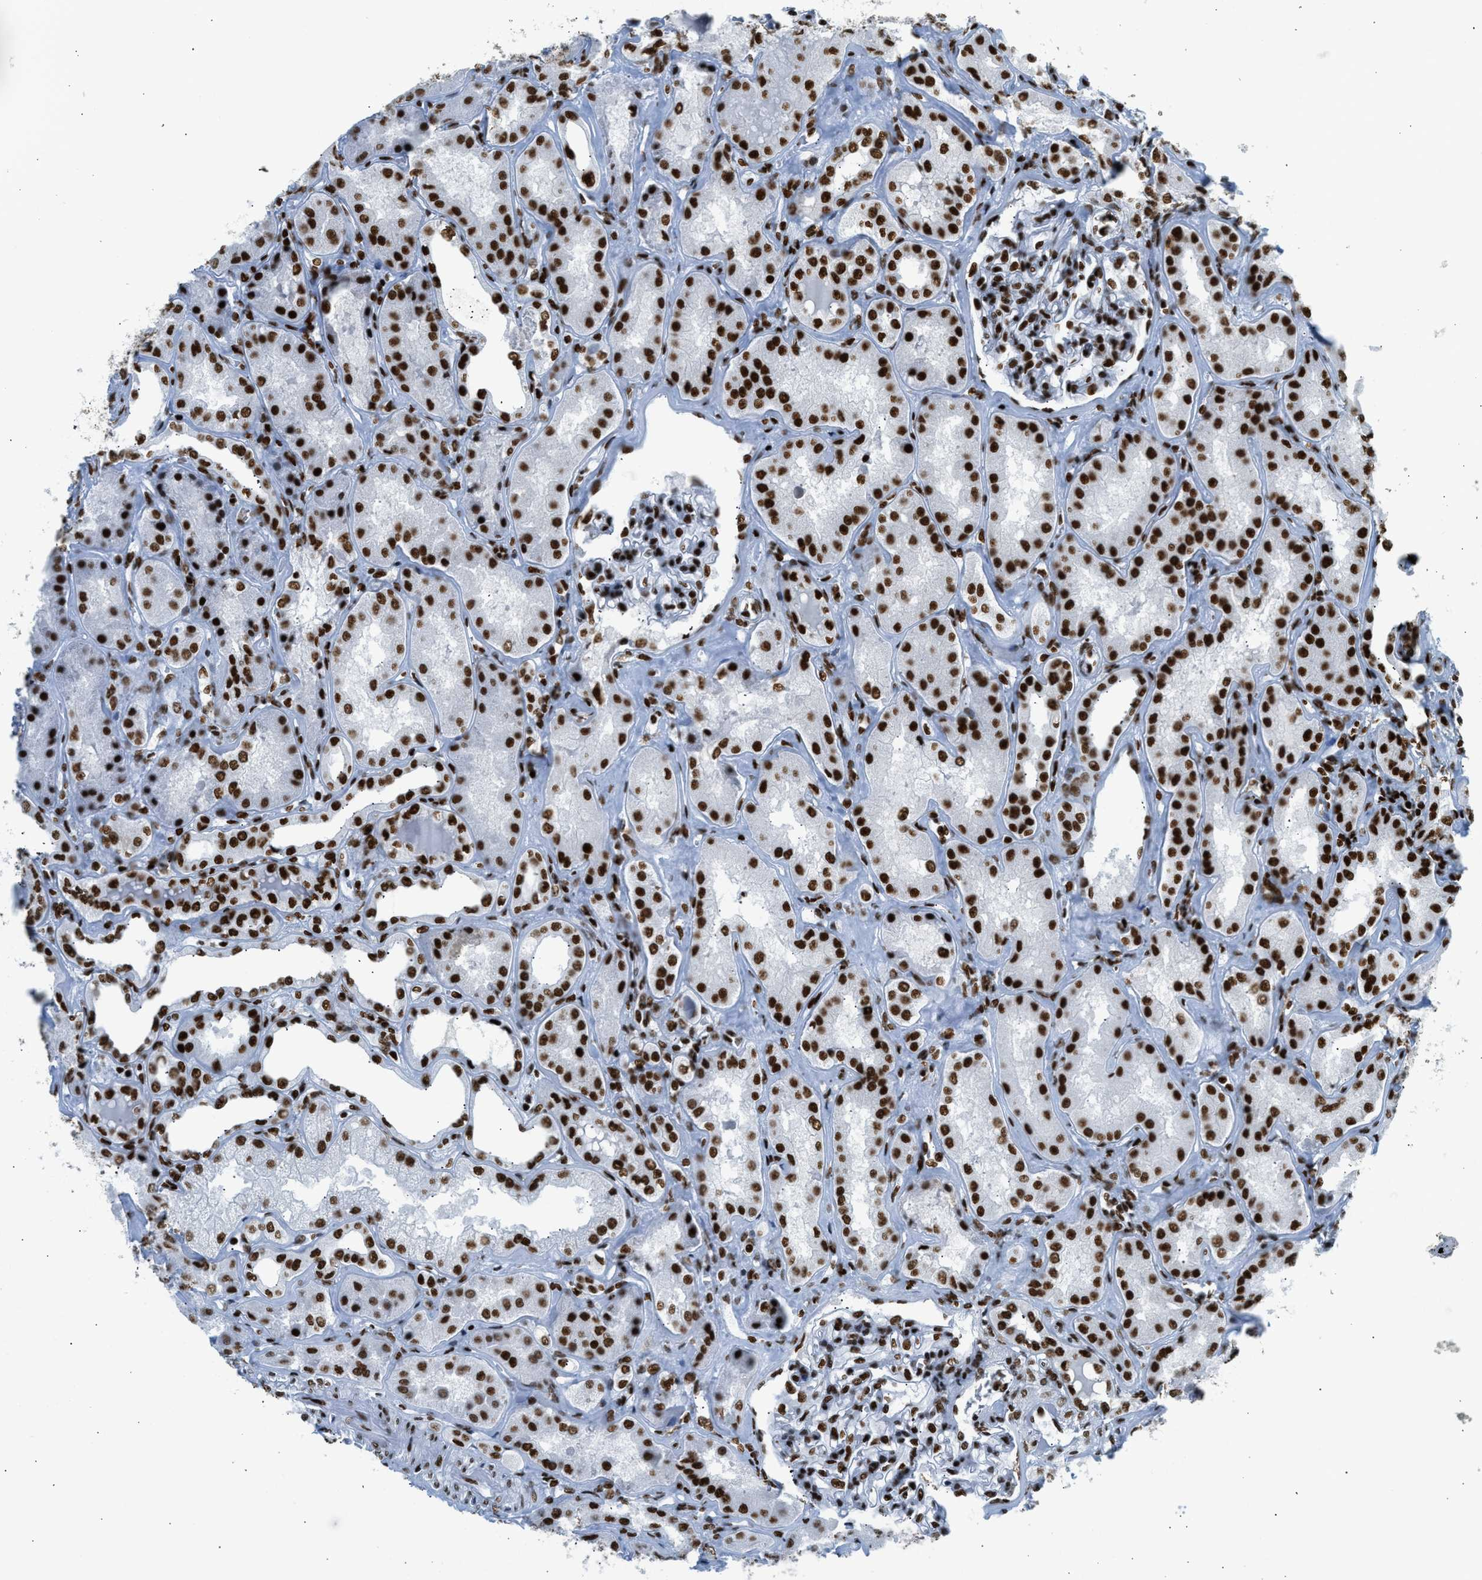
{"staining": {"intensity": "strong", "quantity": ">75%", "location": "nuclear"}, "tissue": "kidney", "cell_type": "Cells in glomeruli", "image_type": "normal", "snomed": [{"axis": "morphology", "description": "Normal tissue, NOS"}, {"axis": "topography", "description": "Kidney"}], "caption": "DAB immunohistochemical staining of unremarkable kidney reveals strong nuclear protein expression in approximately >75% of cells in glomeruli.", "gene": "PIF1", "patient": {"sex": "female", "age": 56}}